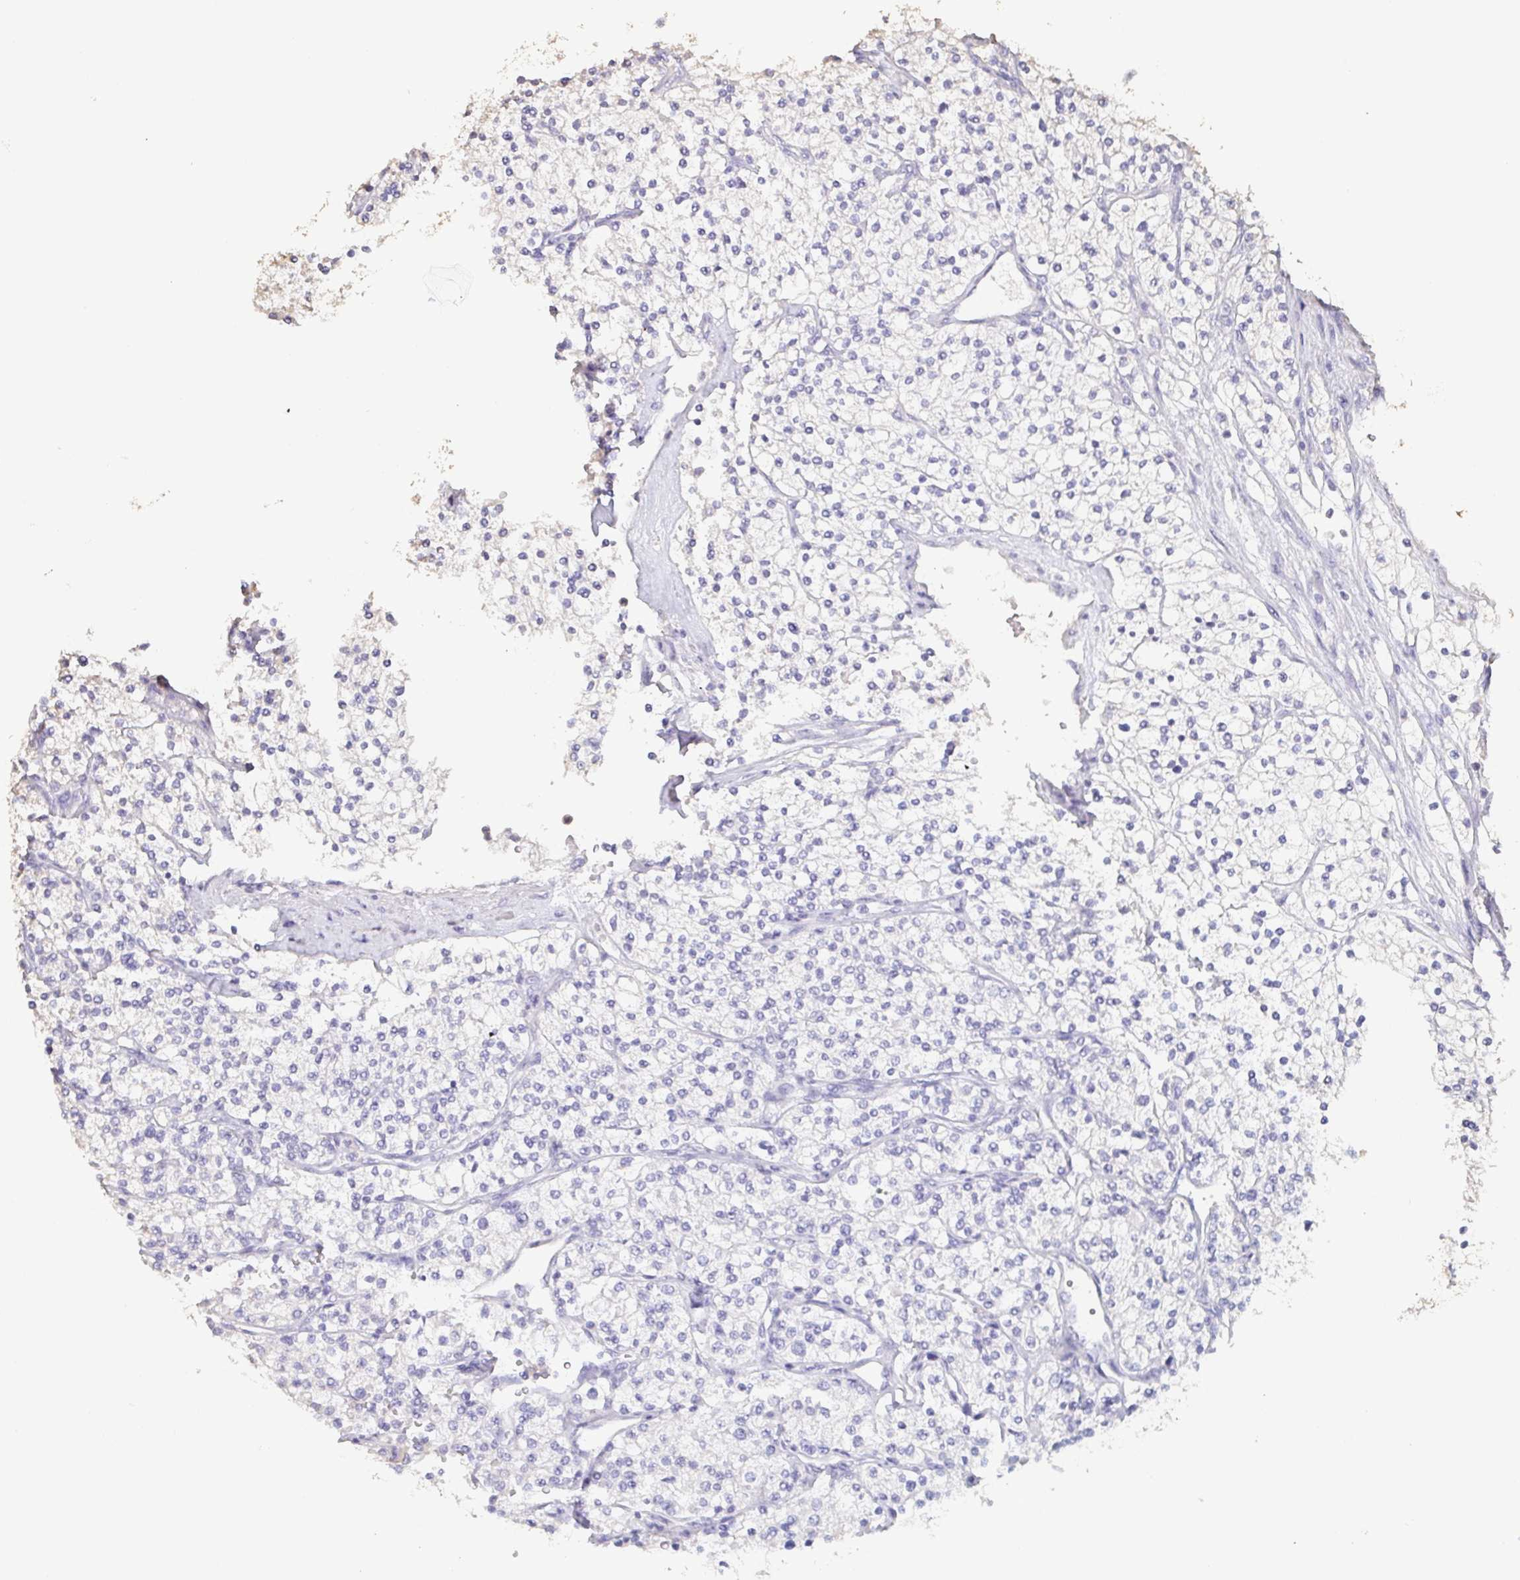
{"staining": {"intensity": "negative", "quantity": "none", "location": "none"}, "tissue": "renal cancer", "cell_type": "Tumor cells", "image_type": "cancer", "snomed": [{"axis": "morphology", "description": "Adenocarcinoma, NOS"}, {"axis": "topography", "description": "Kidney"}], "caption": "Renal cancer (adenocarcinoma) was stained to show a protein in brown. There is no significant expression in tumor cells.", "gene": "BPIFA2", "patient": {"sex": "male", "age": 80}}